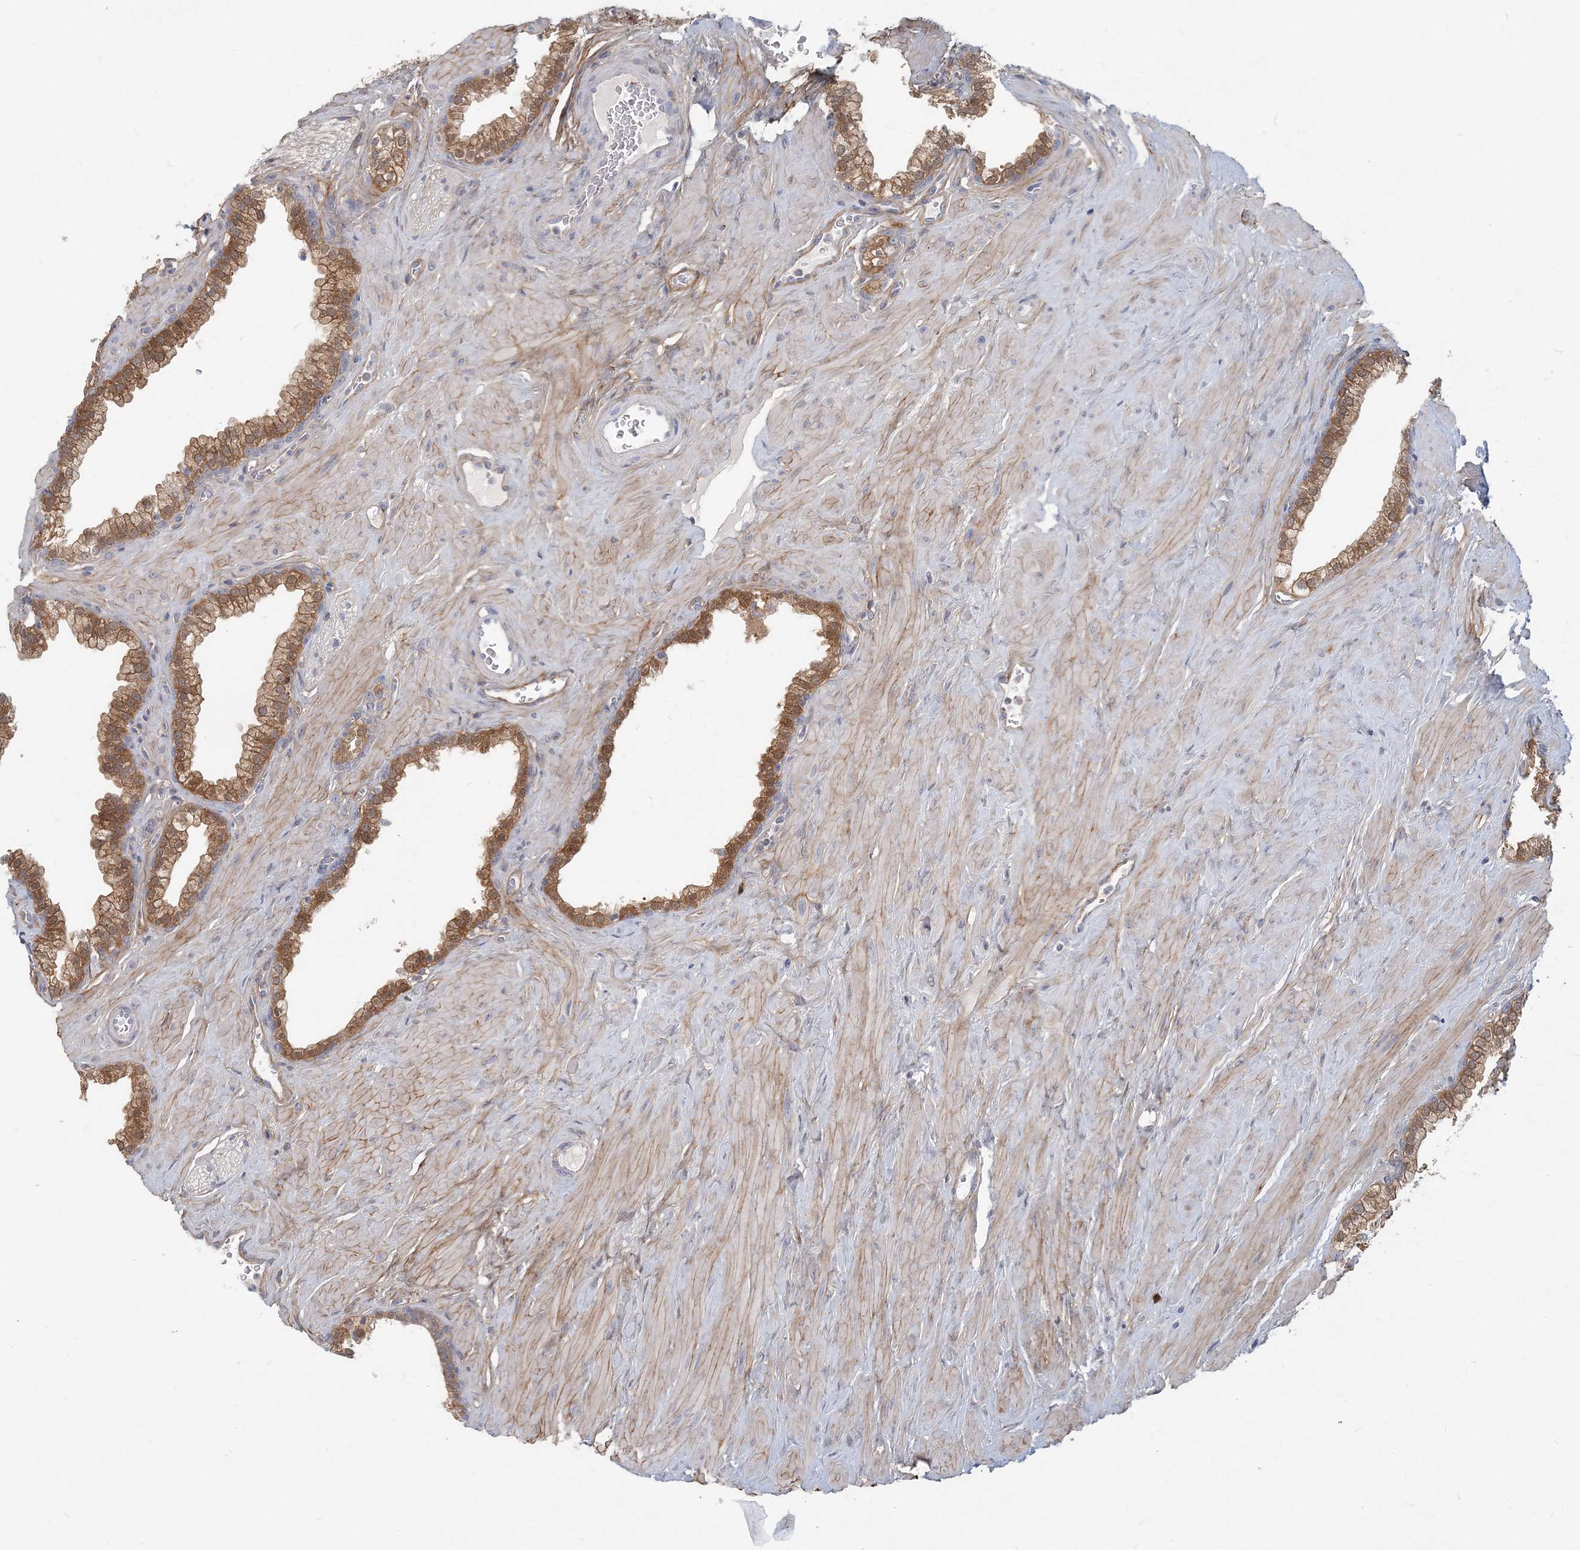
{"staining": {"intensity": "moderate", "quantity": ">75%", "location": "cytoplasmic/membranous"}, "tissue": "prostate", "cell_type": "Glandular cells", "image_type": "normal", "snomed": [{"axis": "morphology", "description": "Normal tissue, NOS"}, {"axis": "morphology", "description": "Urothelial carcinoma, Low grade"}, {"axis": "topography", "description": "Urinary bladder"}, {"axis": "topography", "description": "Prostate"}], "caption": "Unremarkable prostate was stained to show a protein in brown. There is medium levels of moderate cytoplasmic/membranous positivity in about >75% of glandular cells. The staining was performed using DAB to visualize the protein expression in brown, while the nuclei were stained in blue with hematoxylin (Magnification: 20x).", "gene": "GMPPA", "patient": {"sex": "male", "age": 60}}